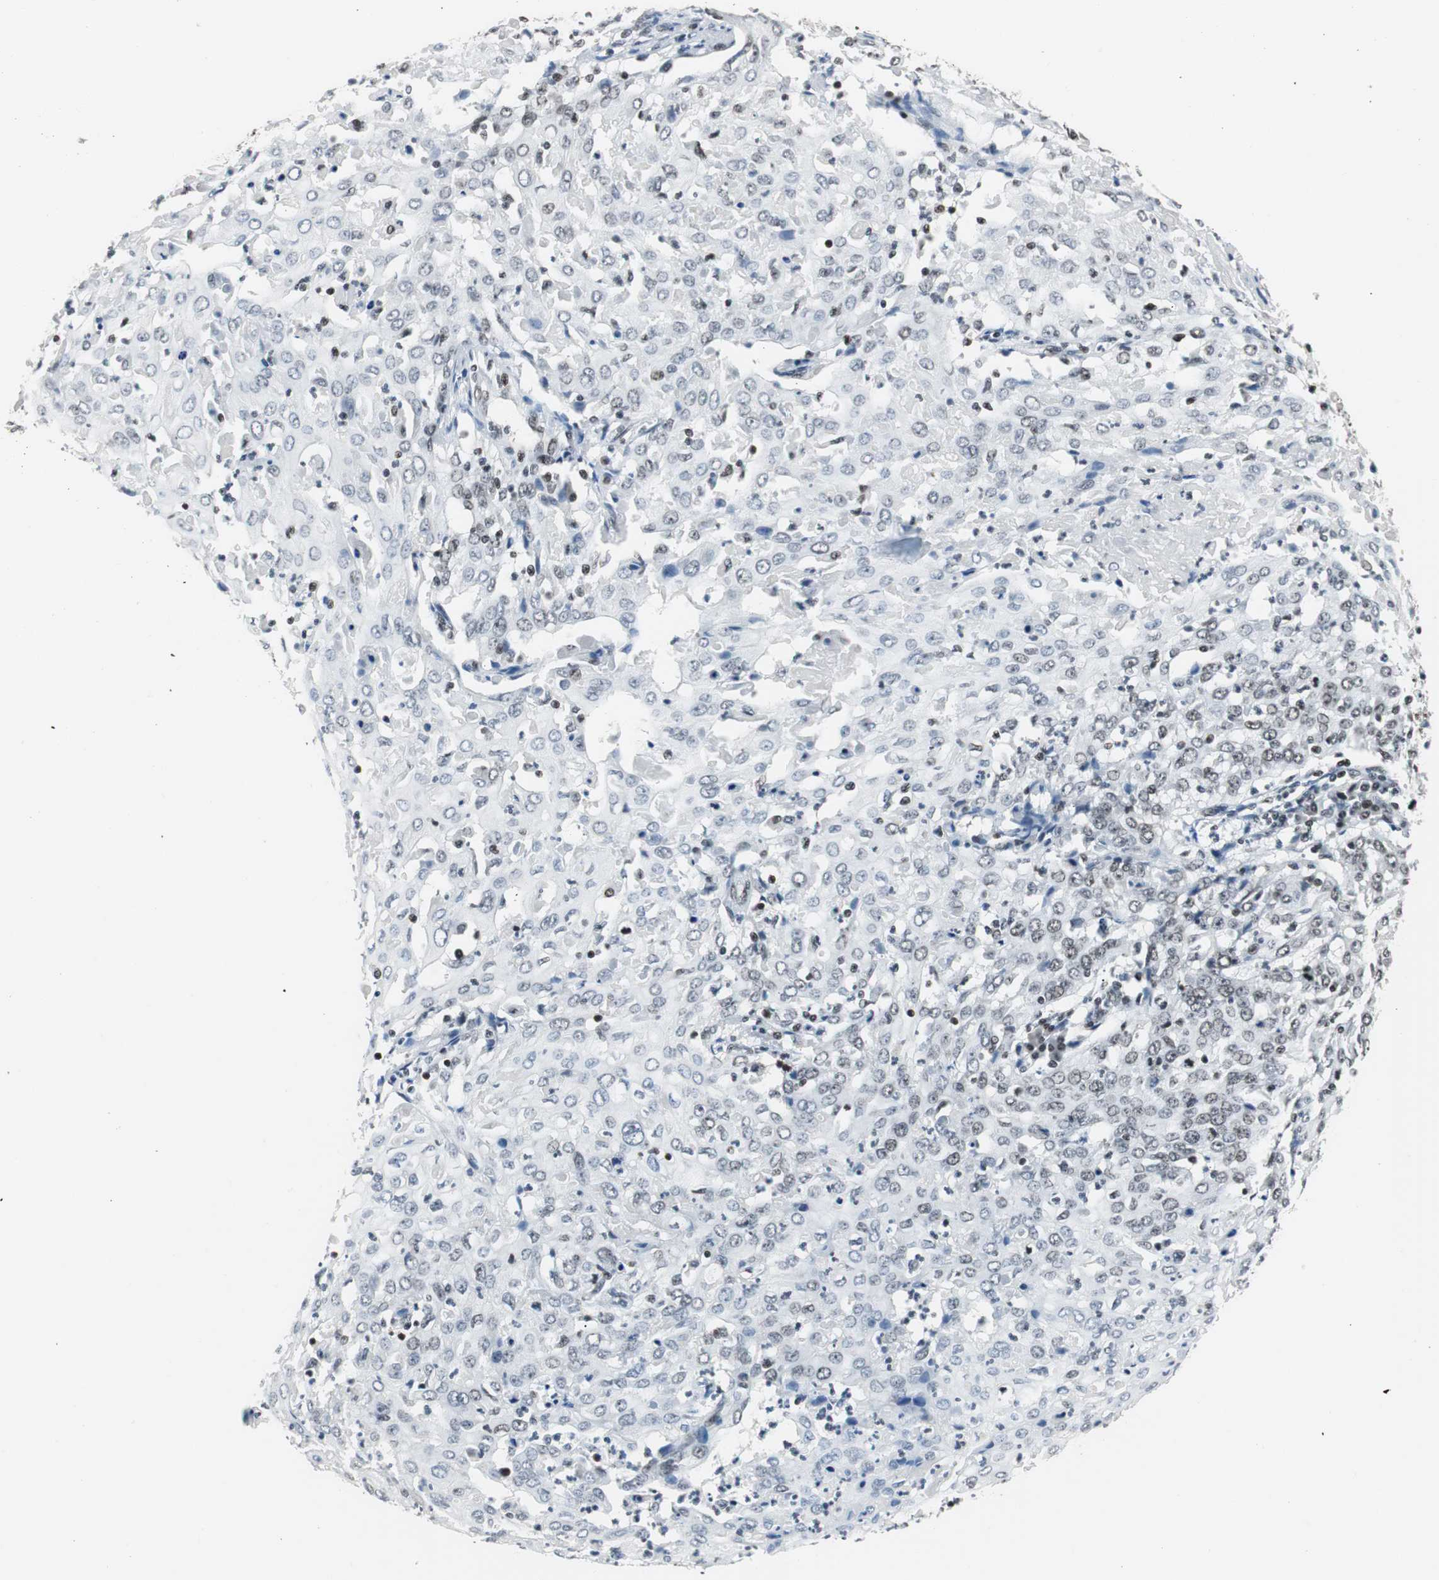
{"staining": {"intensity": "weak", "quantity": "25%-75%", "location": "nuclear"}, "tissue": "cervical cancer", "cell_type": "Tumor cells", "image_type": "cancer", "snomed": [{"axis": "morphology", "description": "Squamous cell carcinoma, NOS"}, {"axis": "topography", "description": "Cervix"}], "caption": "Weak nuclear protein expression is identified in approximately 25%-75% of tumor cells in cervical cancer.", "gene": "XRCC1", "patient": {"sex": "female", "age": 39}}